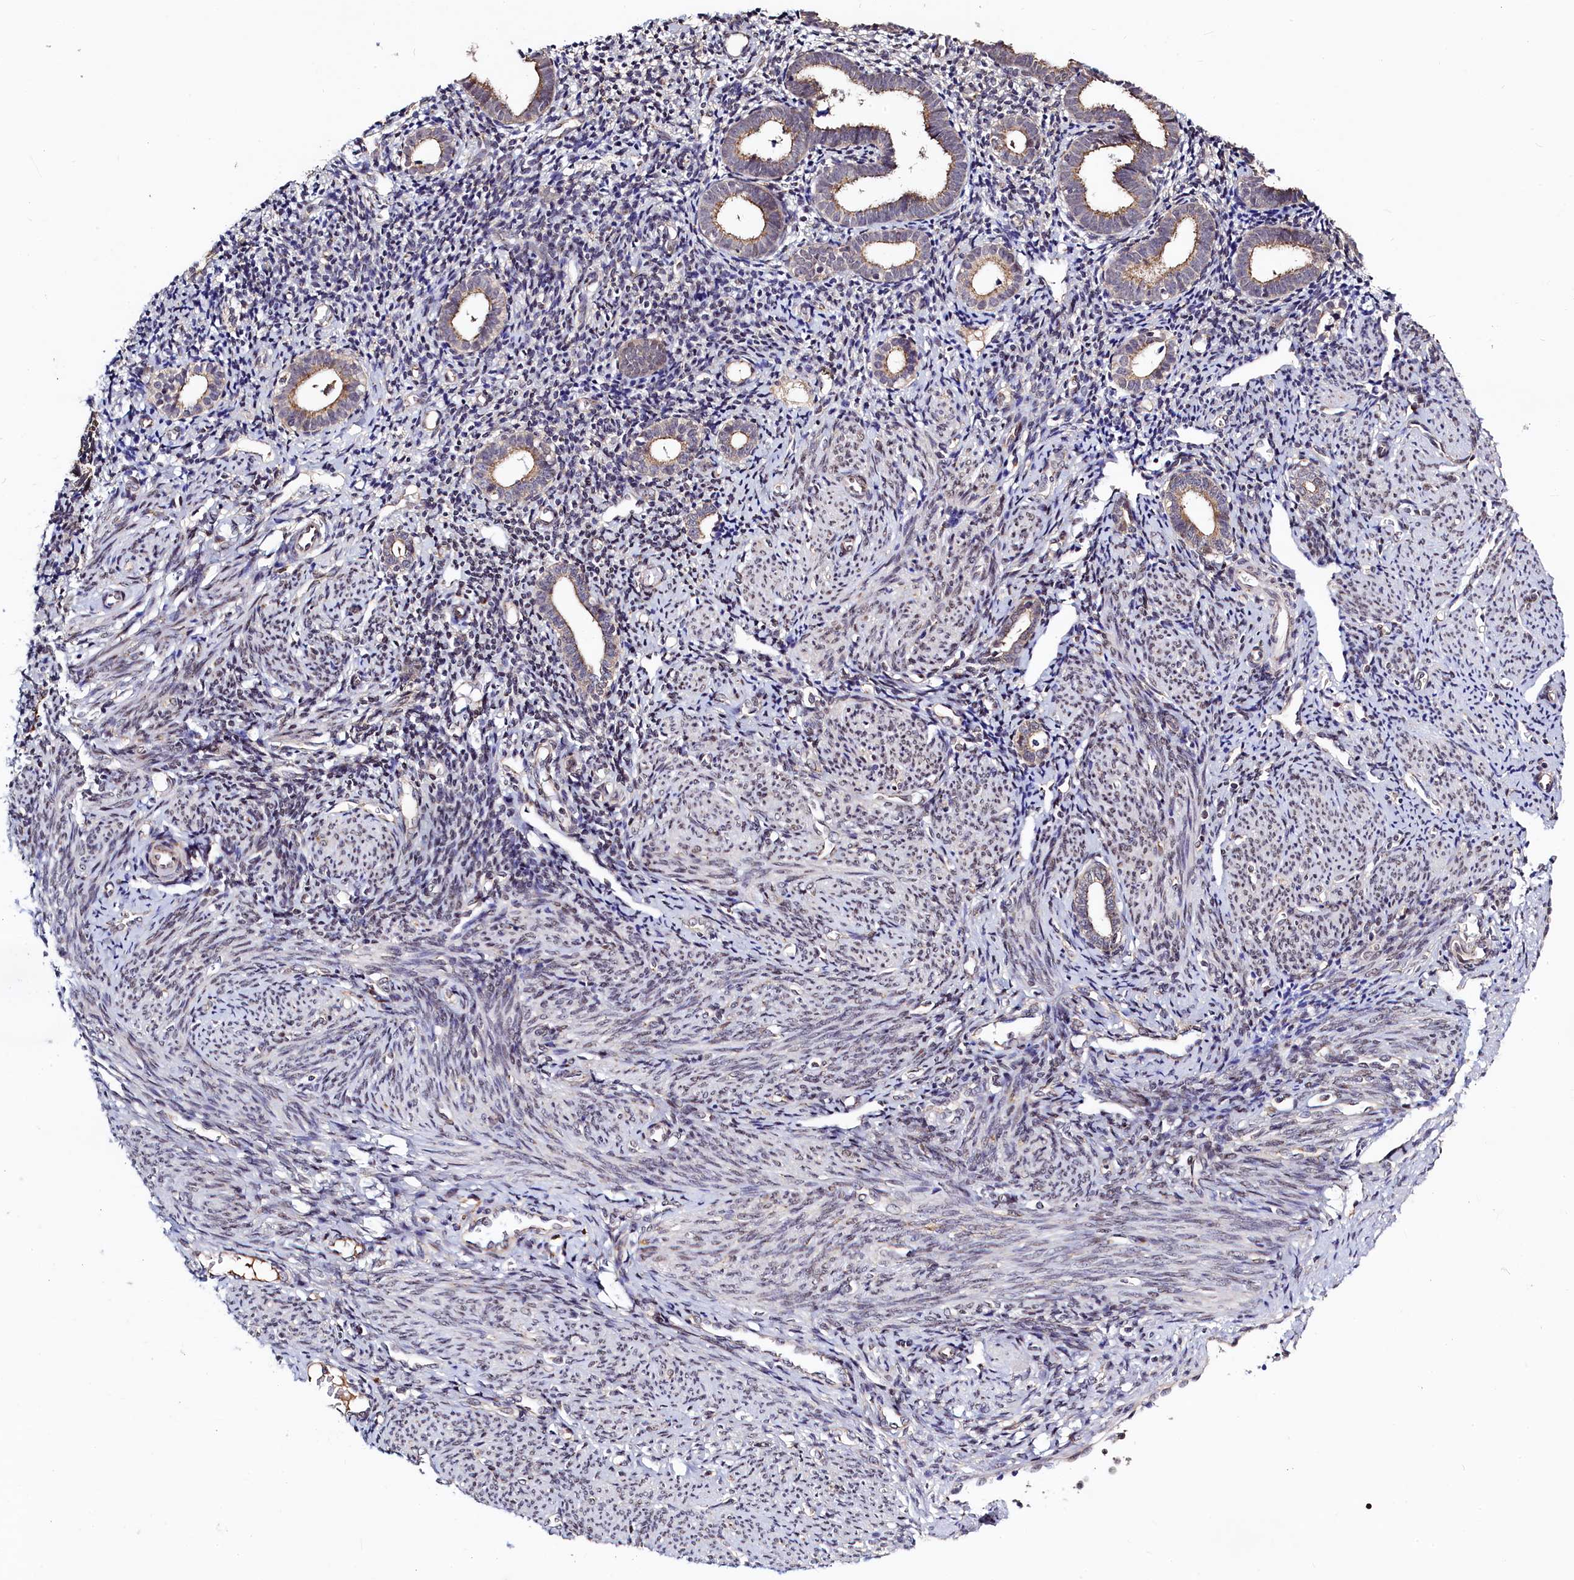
{"staining": {"intensity": "weak", "quantity": "<25%", "location": "cytoplasmic/membranous"}, "tissue": "endometrium", "cell_type": "Cells in endometrial stroma", "image_type": "normal", "snomed": [{"axis": "morphology", "description": "Normal tissue, NOS"}, {"axis": "topography", "description": "Endometrium"}], "caption": "IHC photomicrograph of normal endometrium stained for a protein (brown), which displays no positivity in cells in endometrial stroma.", "gene": "SEC24C", "patient": {"sex": "female", "age": 56}}